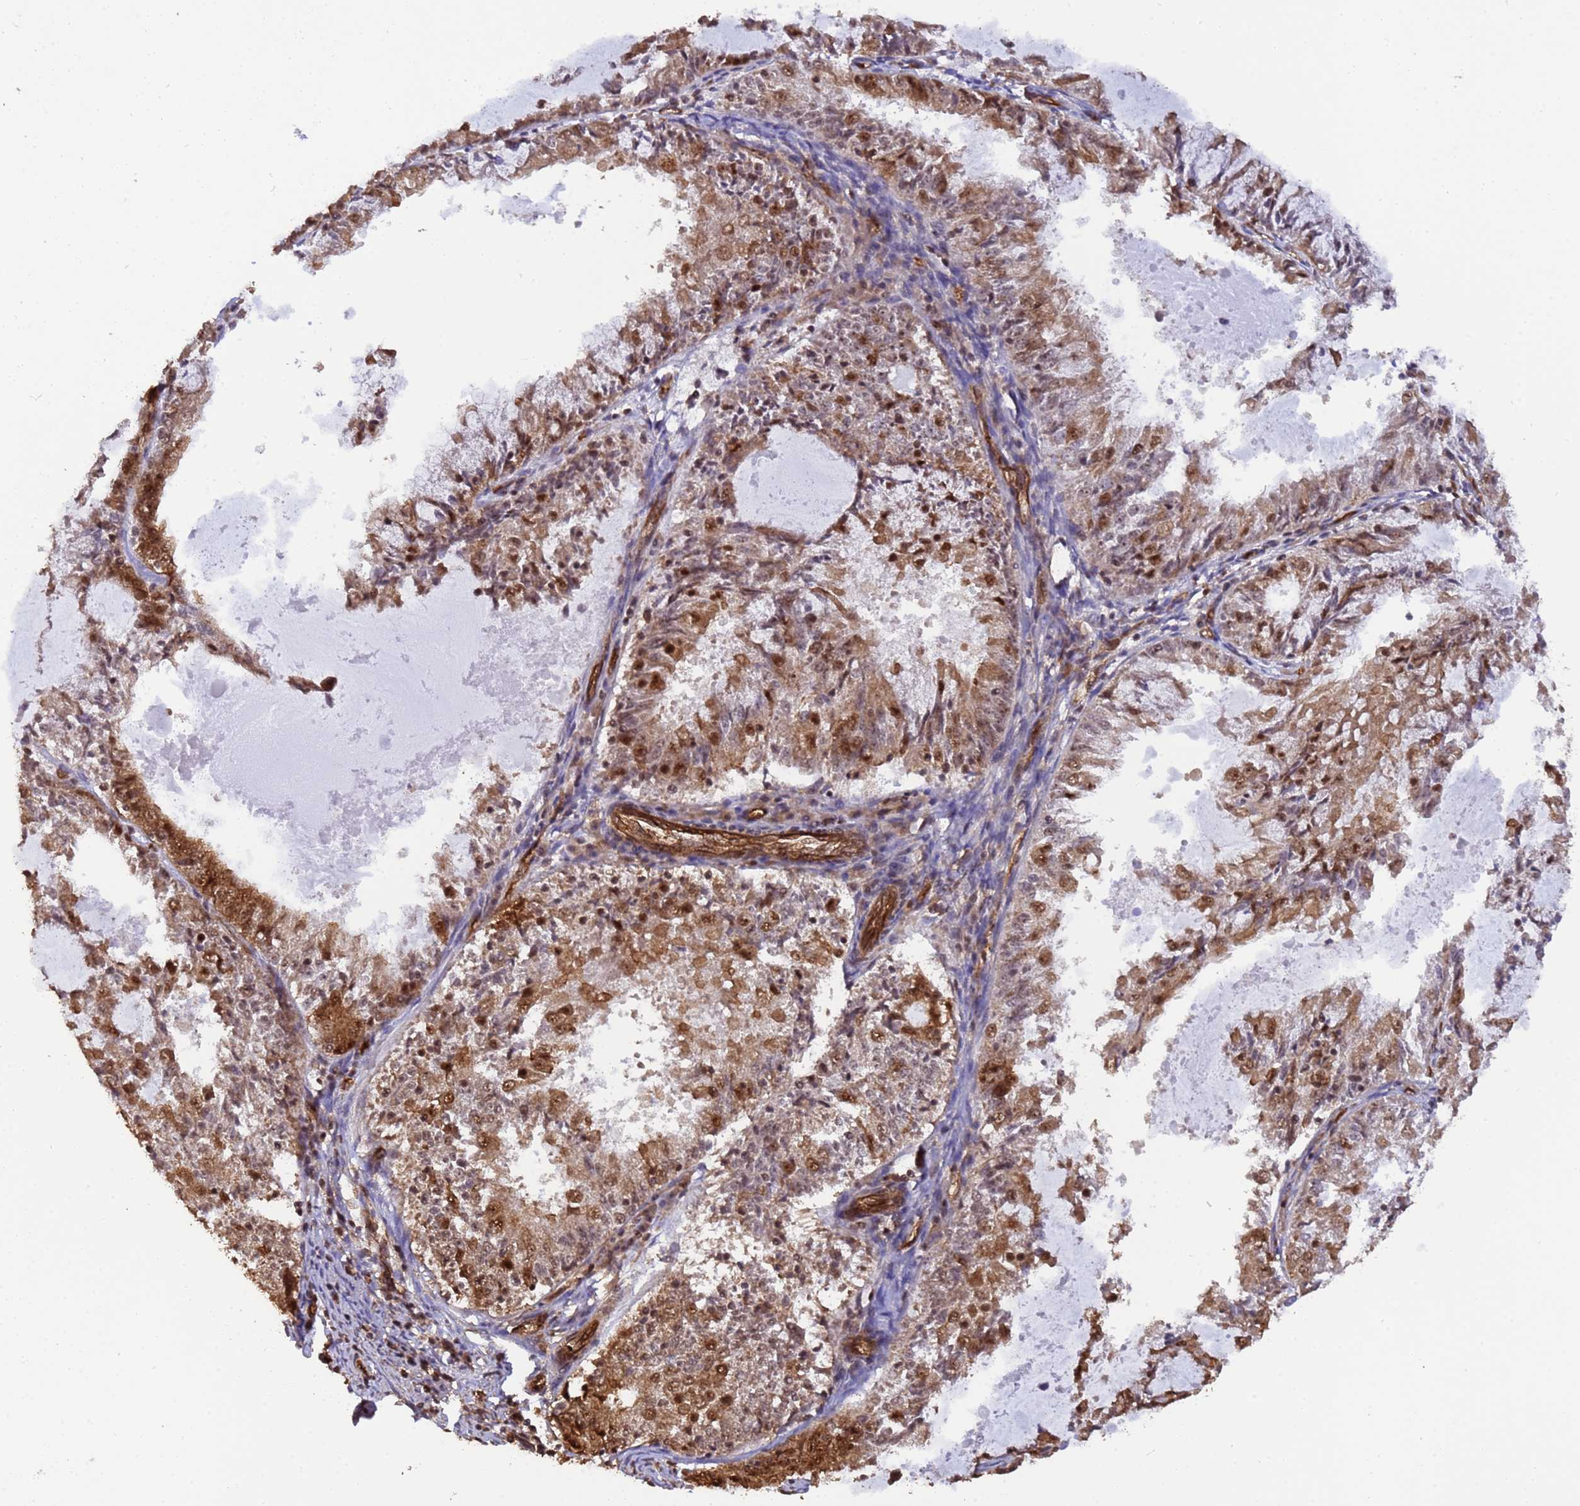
{"staining": {"intensity": "strong", "quantity": ">75%", "location": "cytoplasmic/membranous,nuclear"}, "tissue": "endometrial cancer", "cell_type": "Tumor cells", "image_type": "cancer", "snomed": [{"axis": "morphology", "description": "Adenocarcinoma, NOS"}, {"axis": "topography", "description": "Endometrium"}], "caption": "Protein staining displays strong cytoplasmic/membranous and nuclear staining in approximately >75% of tumor cells in endometrial adenocarcinoma.", "gene": "SYF2", "patient": {"sex": "female", "age": 57}}